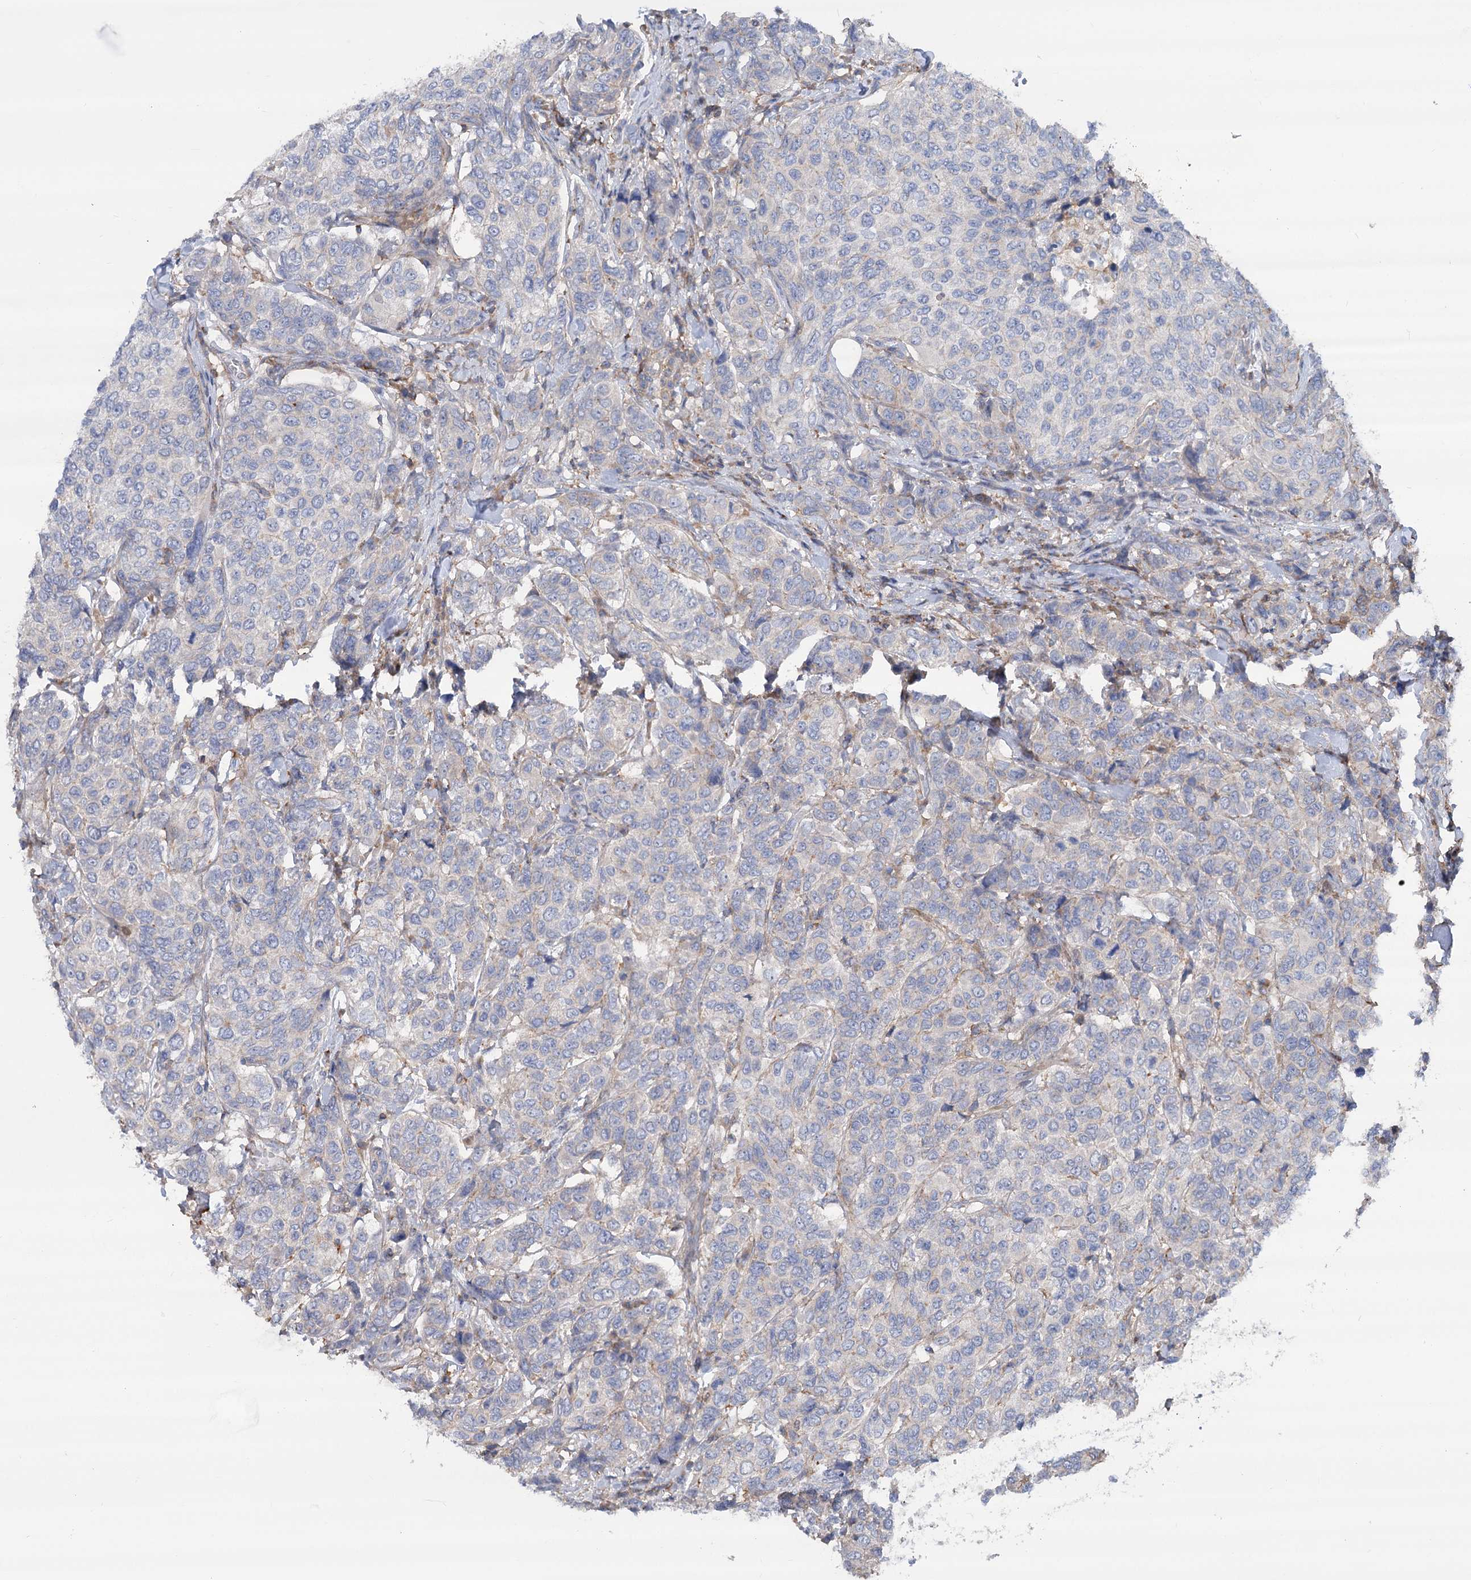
{"staining": {"intensity": "negative", "quantity": "none", "location": "none"}, "tissue": "breast cancer", "cell_type": "Tumor cells", "image_type": "cancer", "snomed": [{"axis": "morphology", "description": "Duct carcinoma"}, {"axis": "topography", "description": "Breast"}], "caption": "High power microscopy image of an immunohistochemistry (IHC) histopathology image of breast infiltrating ductal carcinoma, revealing no significant staining in tumor cells.", "gene": "LARP1B", "patient": {"sex": "female", "age": 55}}